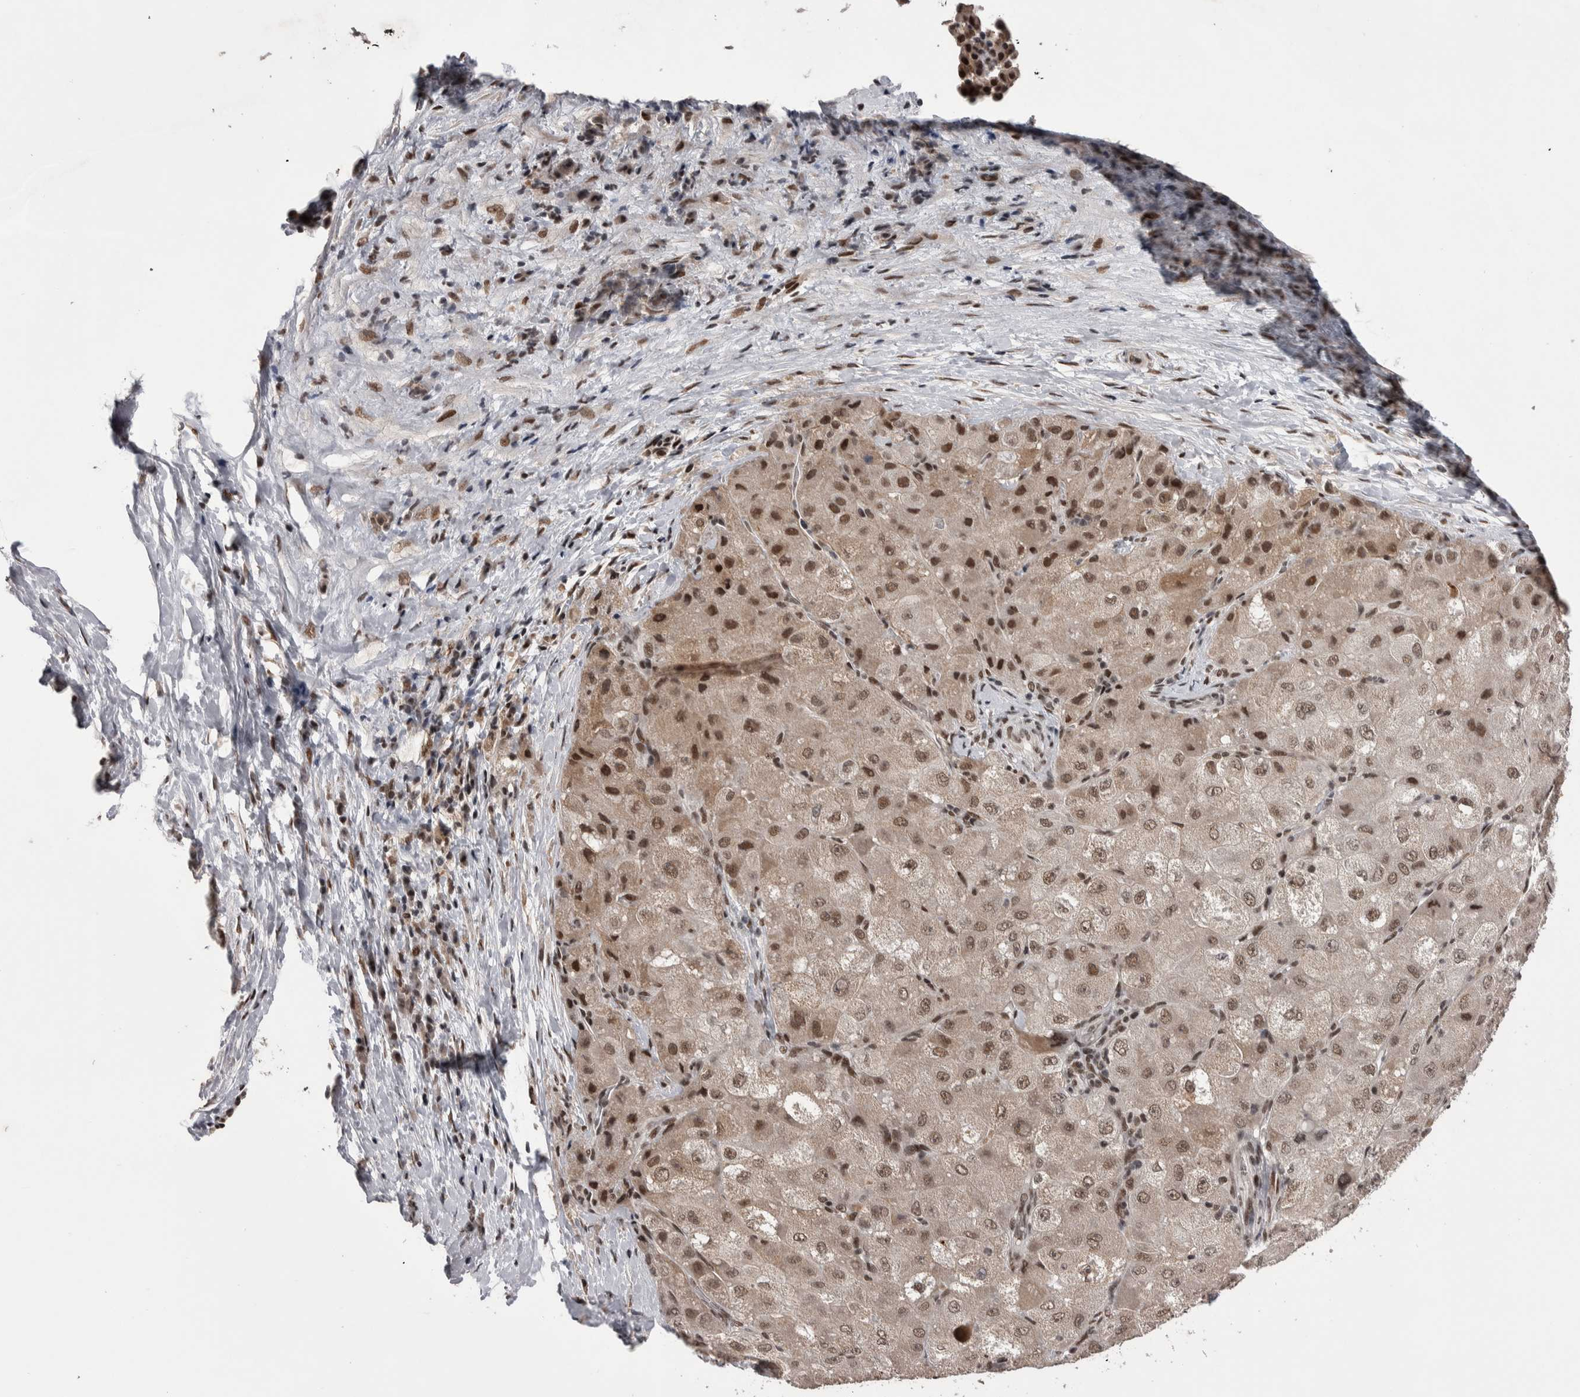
{"staining": {"intensity": "moderate", "quantity": ">75%", "location": "cytoplasmic/membranous,nuclear"}, "tissue": "liver cancer", "cell_type": "Tumor cells", "image_type": "cancer", "snomed": [{"axis": "morphology", "description": "Carcinoma, Hepatocellular, NOS"}, {"axis": "topography", "description": "Liver"}], "caption": "The histopathology image shows staining of liver cancer (hepatocellular carcinoma), revealing moderate cytoplasmic/membranous and nuclear protein expression (brown color) within tumor cells. (brown staining indicates protein expression, while blue staining denotes nuclei).", "gene": "DMTF1", "patient": {"sex": "male", "age": 80}}